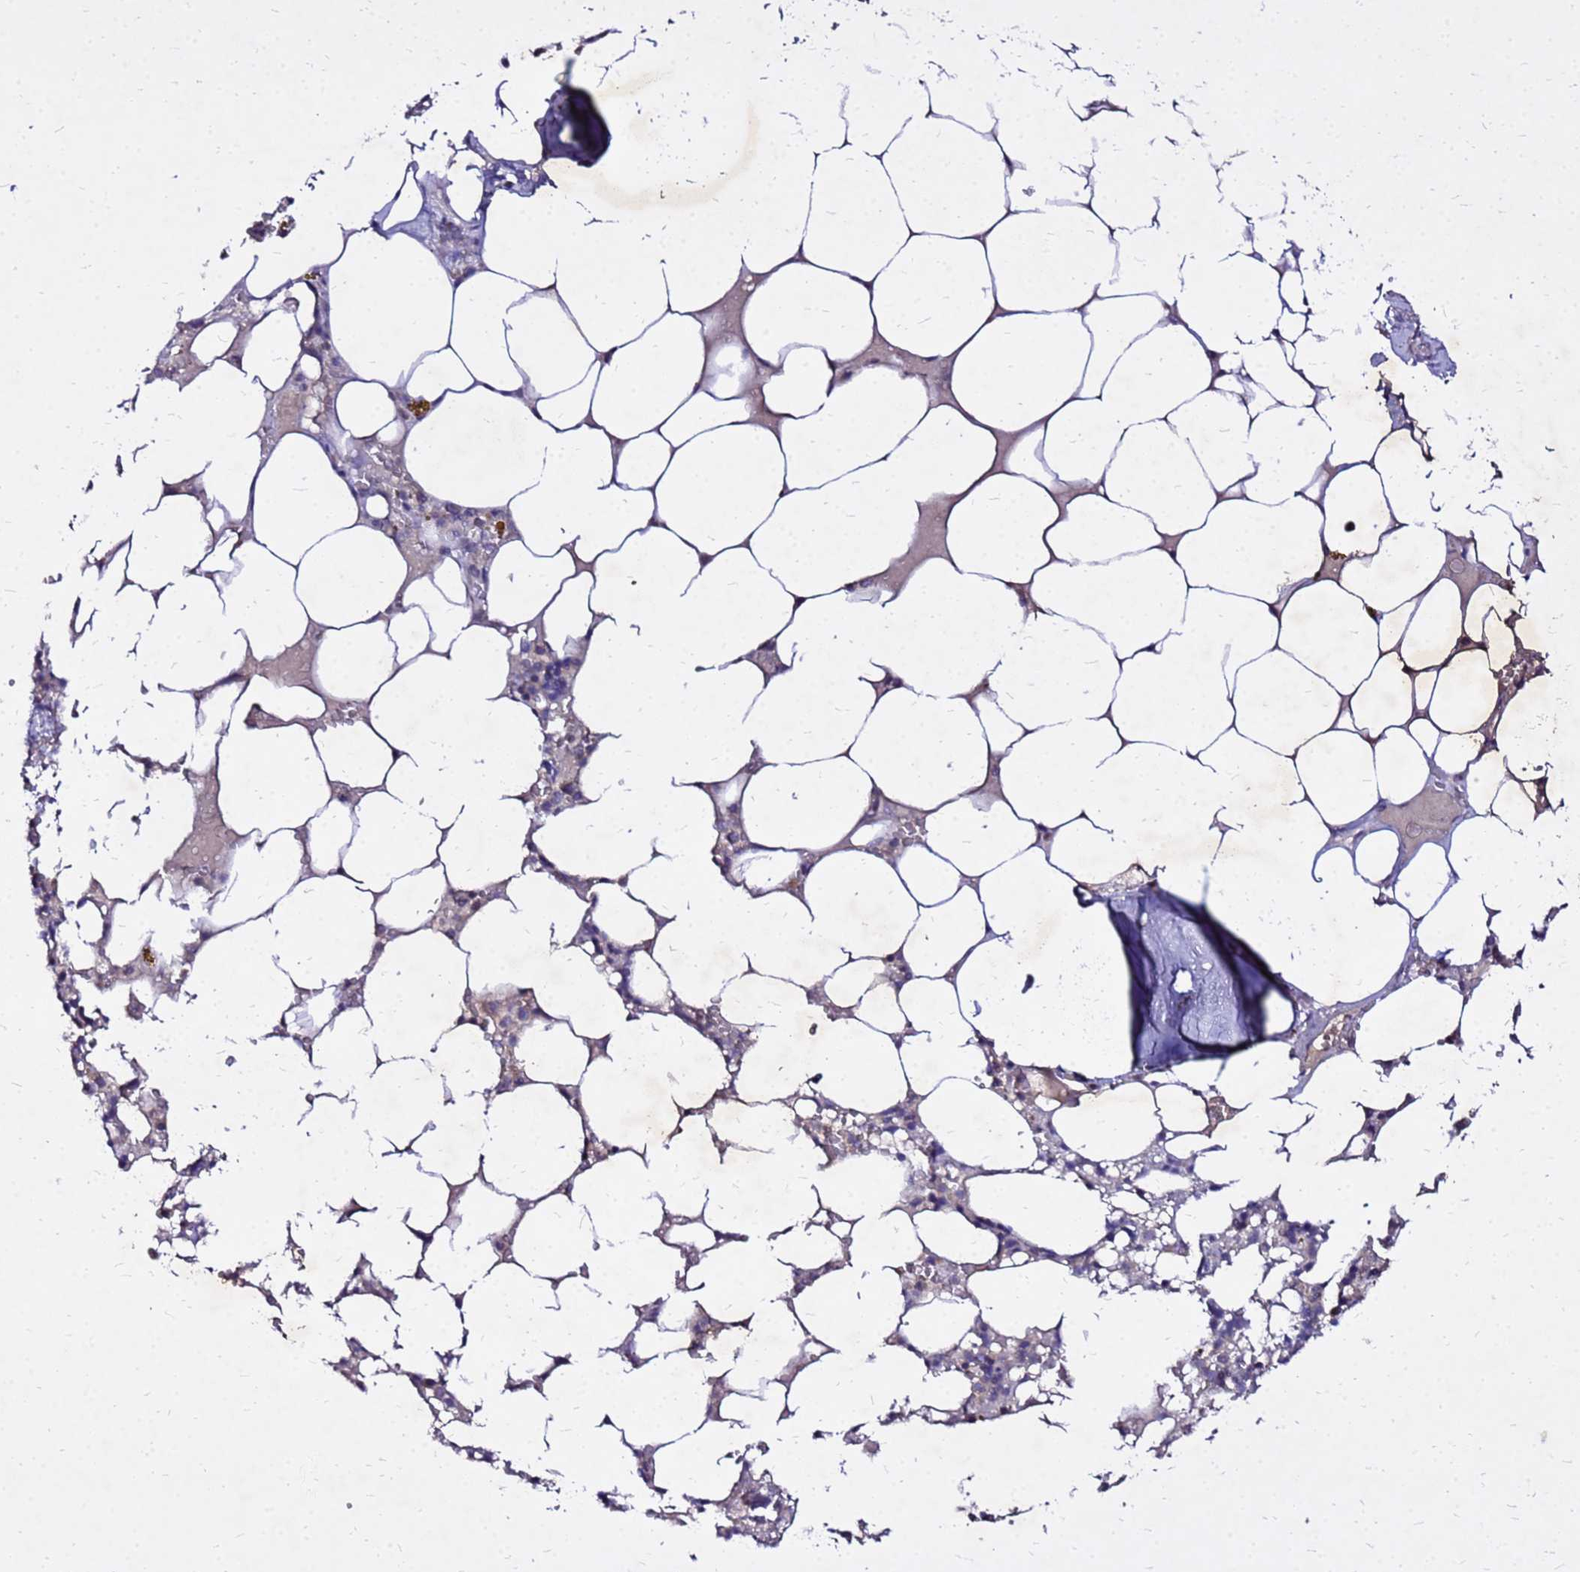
{"staining": {"intensity": "weak", "quantity": "<25%", "location": "cytoplasmic/membranous"}, "tissue": "bone marrow", "cell_type": "Hematopoietic cells", "image_type": "normal", "snomed": [{"axis": "morphology", "description": "Normal tissue, NOS"}, {"axis": "topography", "description": "Bone marrow"}], "caption": "Immunohistochemistry (IHC) photomicrograph of normal bone marrow: bone marrow stained with DAB (3,3'-diaminobenzidine) demonstrates no significant protein positivity in hematopoietic cells.", "gene": "COX14", "patient": {"sex": "male", "age": 64}}